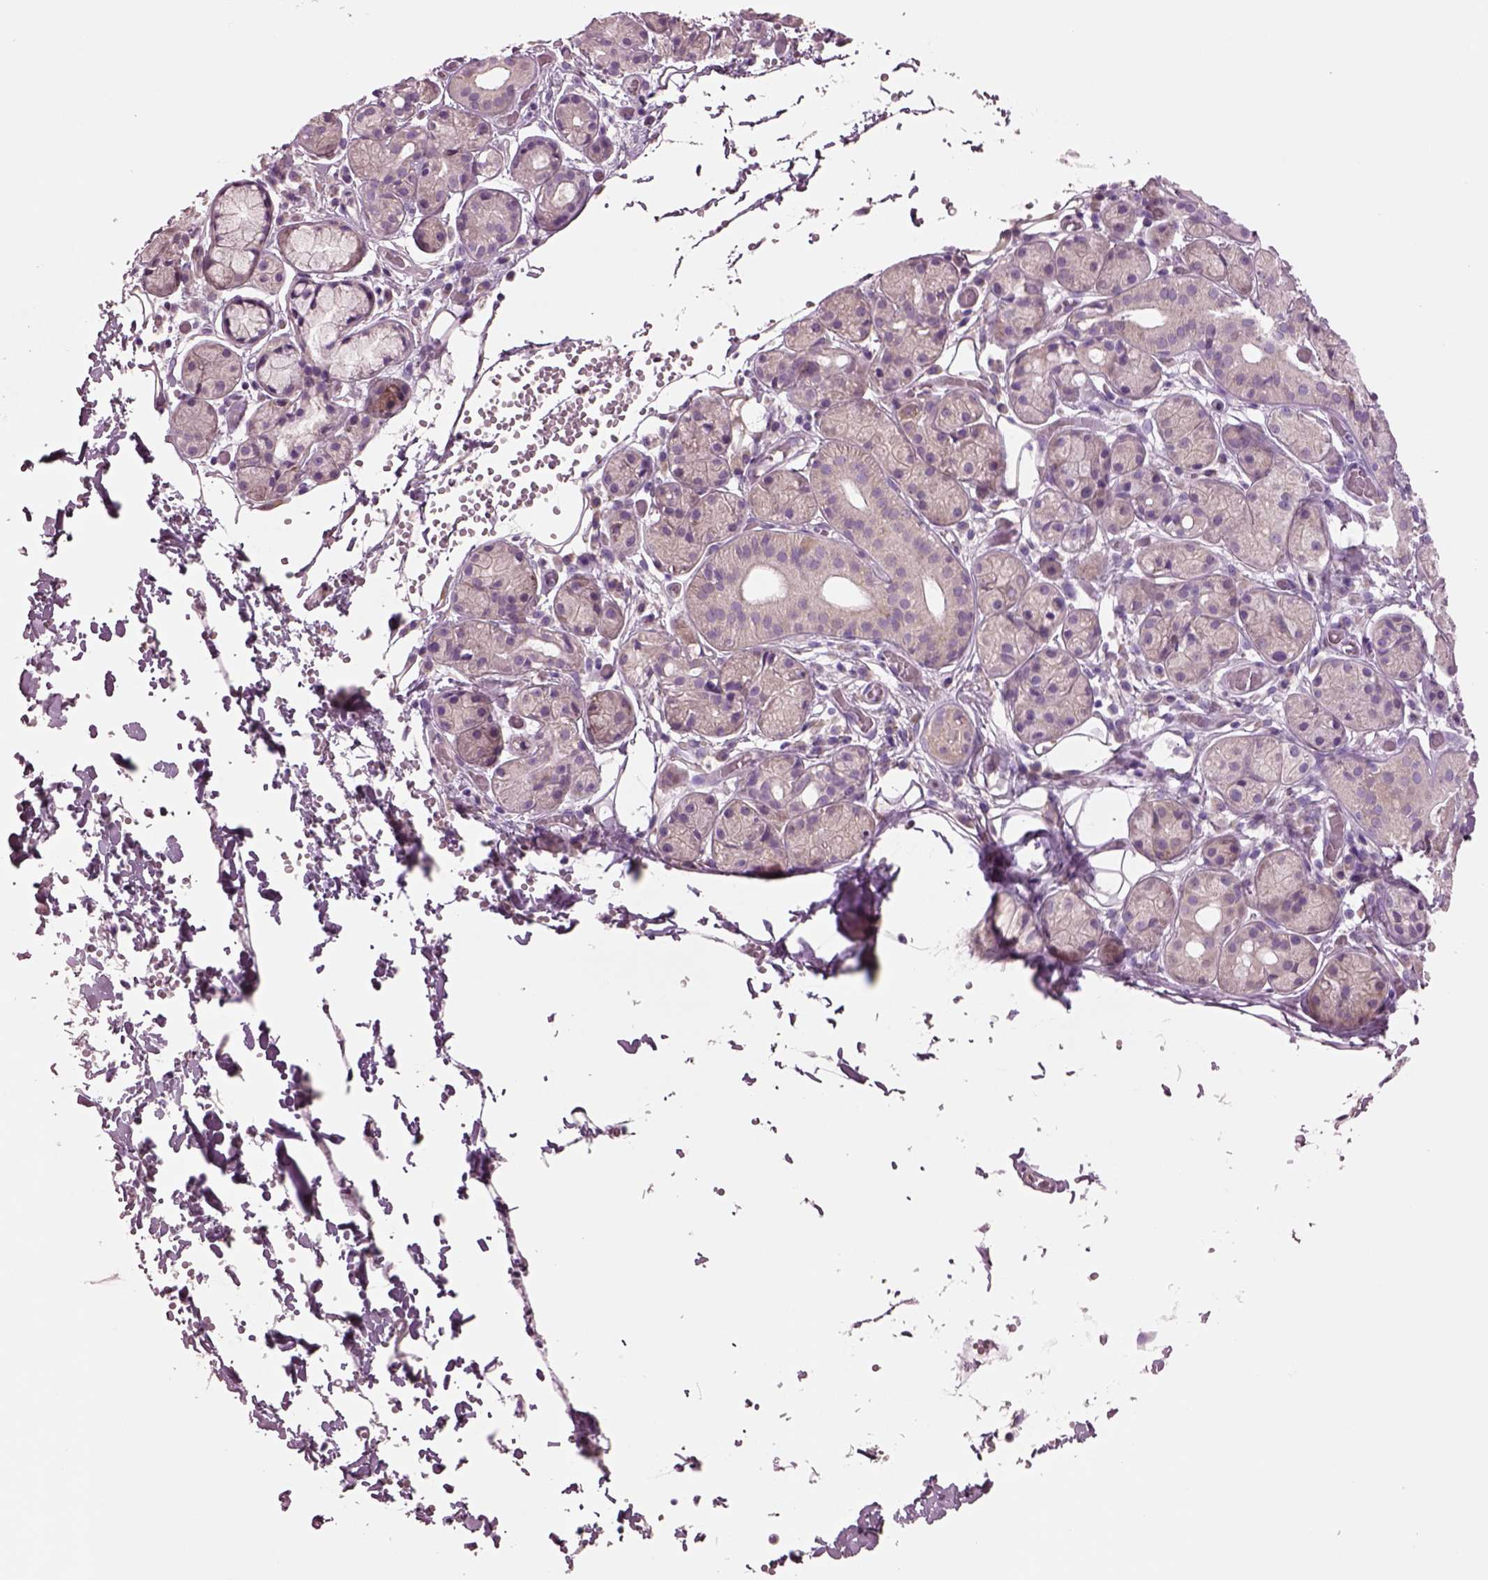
{"staining": {"intensity": "negative", "quantity": "none", "location": "none"}, "tissue": "salivary gland", "cell_type": "Glandular cells", "image_type": "normal", "snomed": [{"axis": "morphology", "description": "Normal tissue, NOS"}, {"axis": "topography", "description": "Salivary gland"}, {"axis": "topography", "description": "Peripheral nerve tissue"}], "caption": "An immunohistochemistry image of benign salivary gland is shown. There is no staining in glandular cells of salivary gland. (Brightfield microscopy of DAB immunohistochemistry at high magnification).", "gene": "PLPP7", "patient": {"sex": "male", "age": 71}}